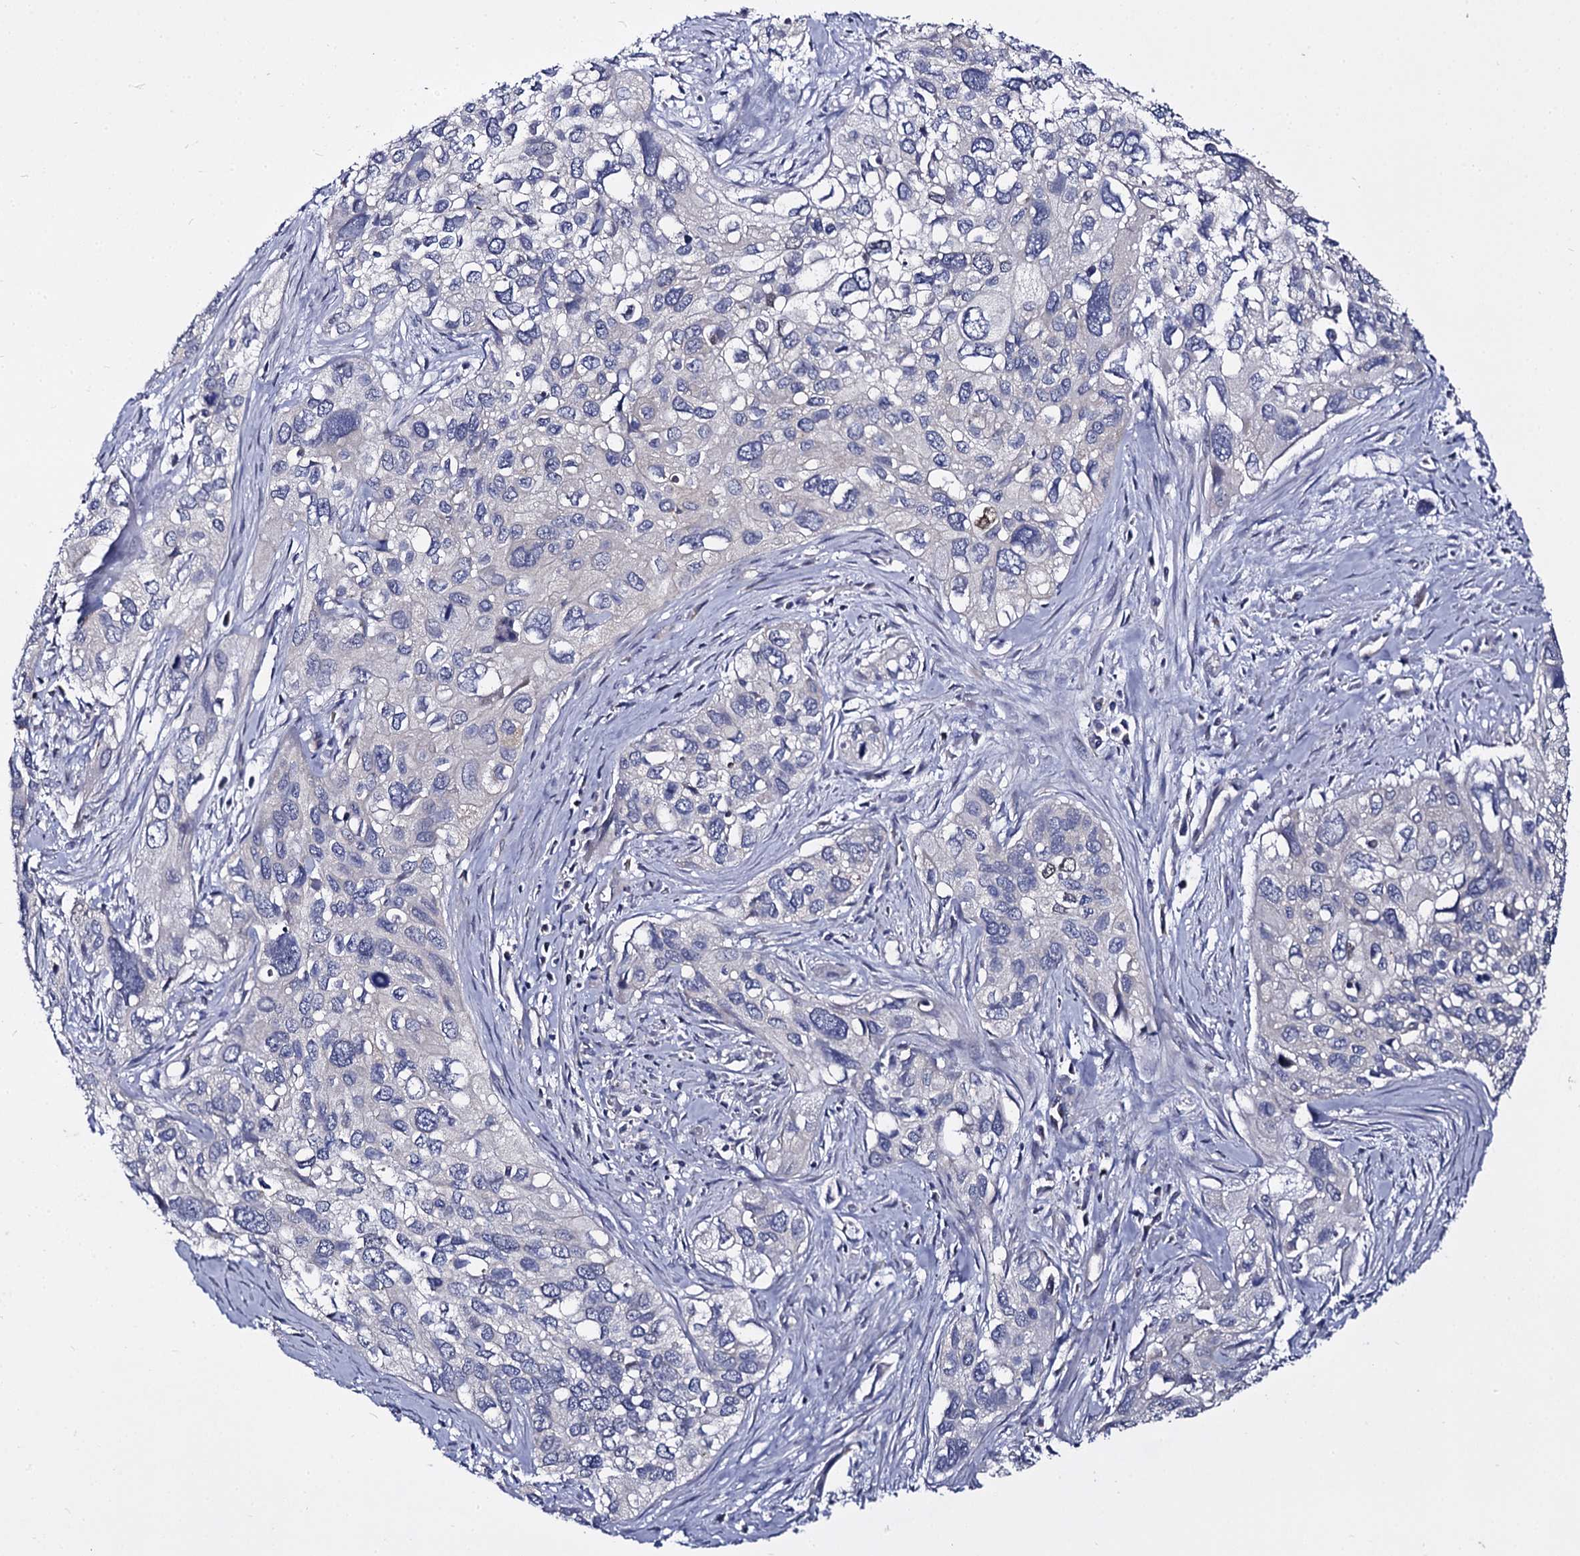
{"staining": {"intensity": "negative", "quantity": "none", "location": "none"}, "tissue": "cervical cancer", "cell_type": "Tumor cells", "image_type": "cancer", "snomed": [{"axis": "morphology", "description": "Squamous cell carcinoma, NOS"}, {"axis": "topography", "description": "Cervix"}], "caption": "There is no significant staining in tumor cells of squamous cell carcinoma (cervical).", "gene": "PANX2", "patient": {"sex": "female", "age": 55}}